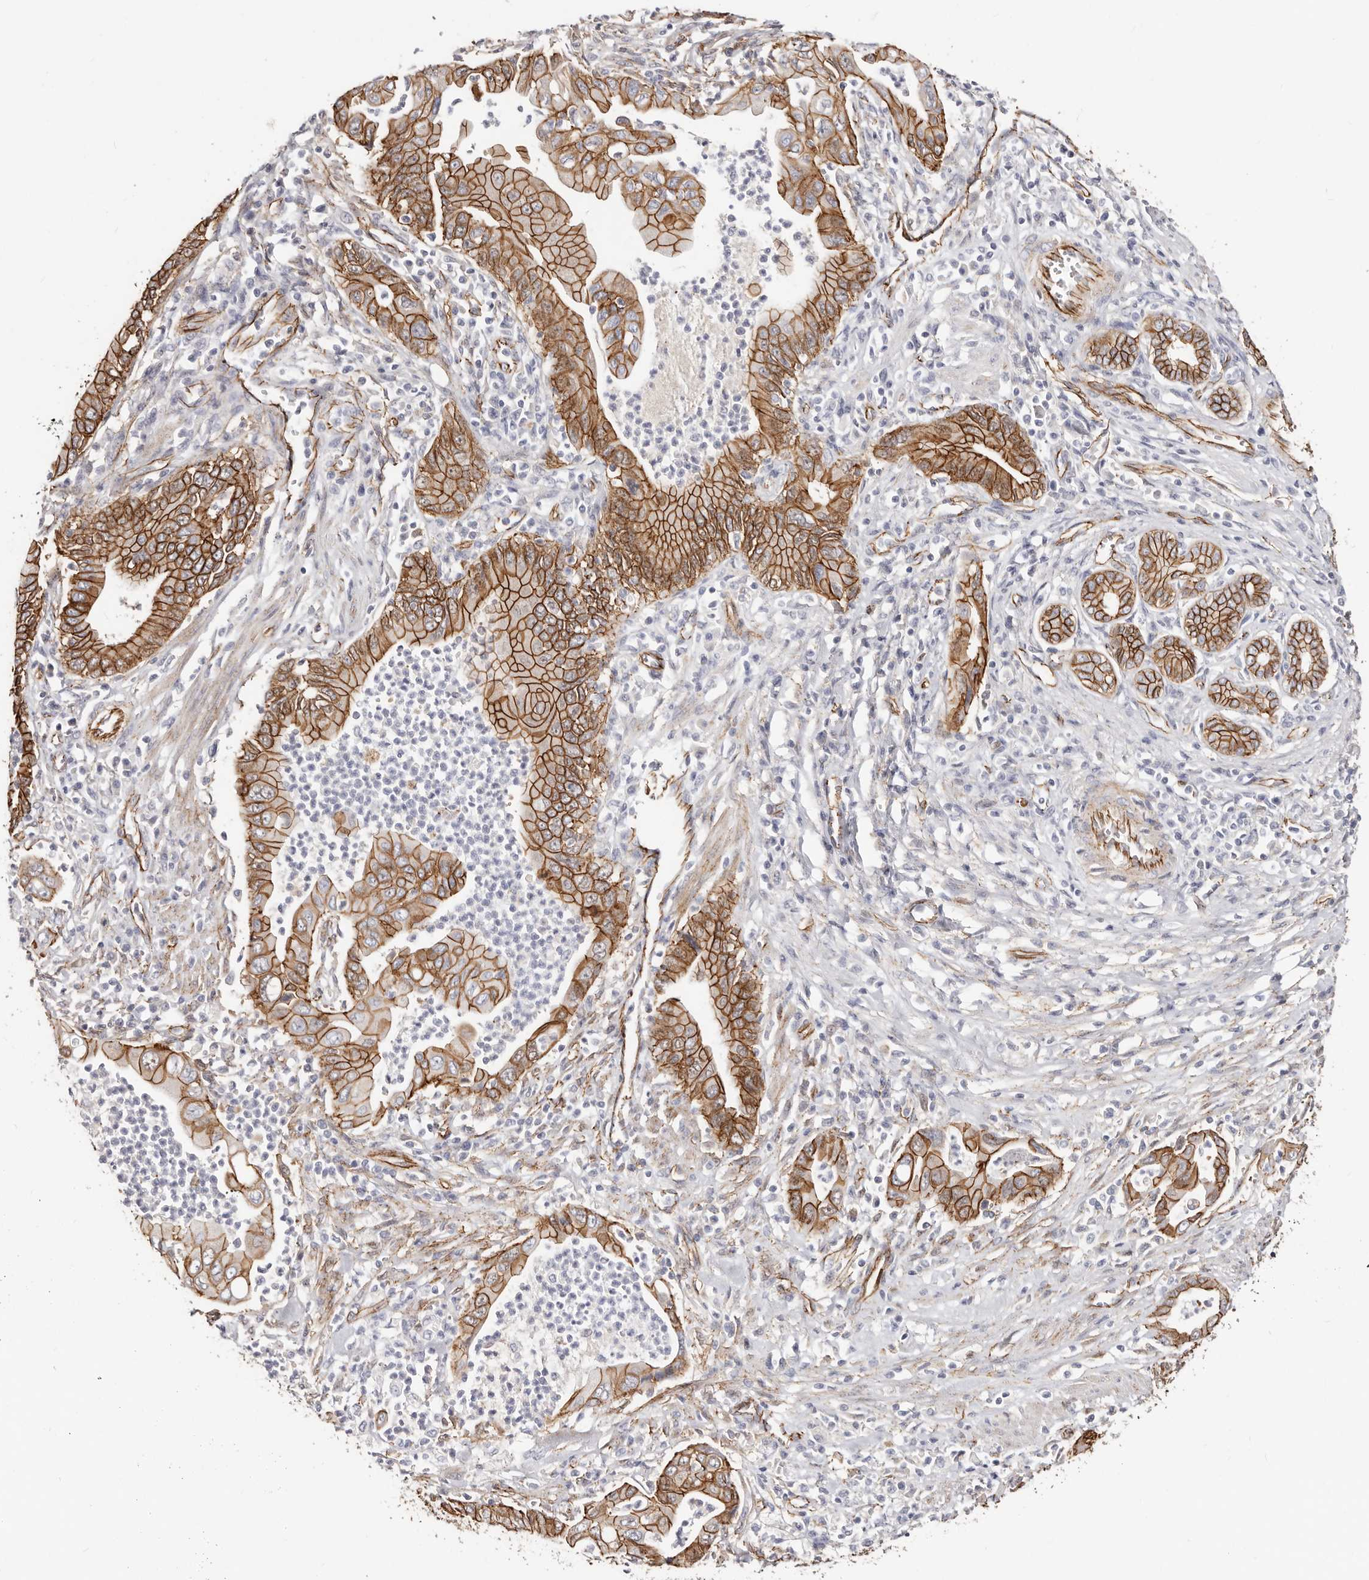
{"staining": {"intensity": "strong", "quantity": ">75%", "location": "cytoplasmic/membranous"}, "tissue": "pancreatic cancer", "cell_type": "Tumor cells", "image_type": "cancer", "snomed": [{"axis": "morphology", "description": "Adenocarcinoma, NOS"}, {"axis": "topography", "description": "Pancreas"}], "caption": "Human pancreatic cancer (adenocarcinoma) stained with a brown dye reveals strong cytoplasmic/membranous positive expression in about >75% of tumor cells.", "gene": "CTNNB1", "patient": {"sex": "male", "age": 78}}